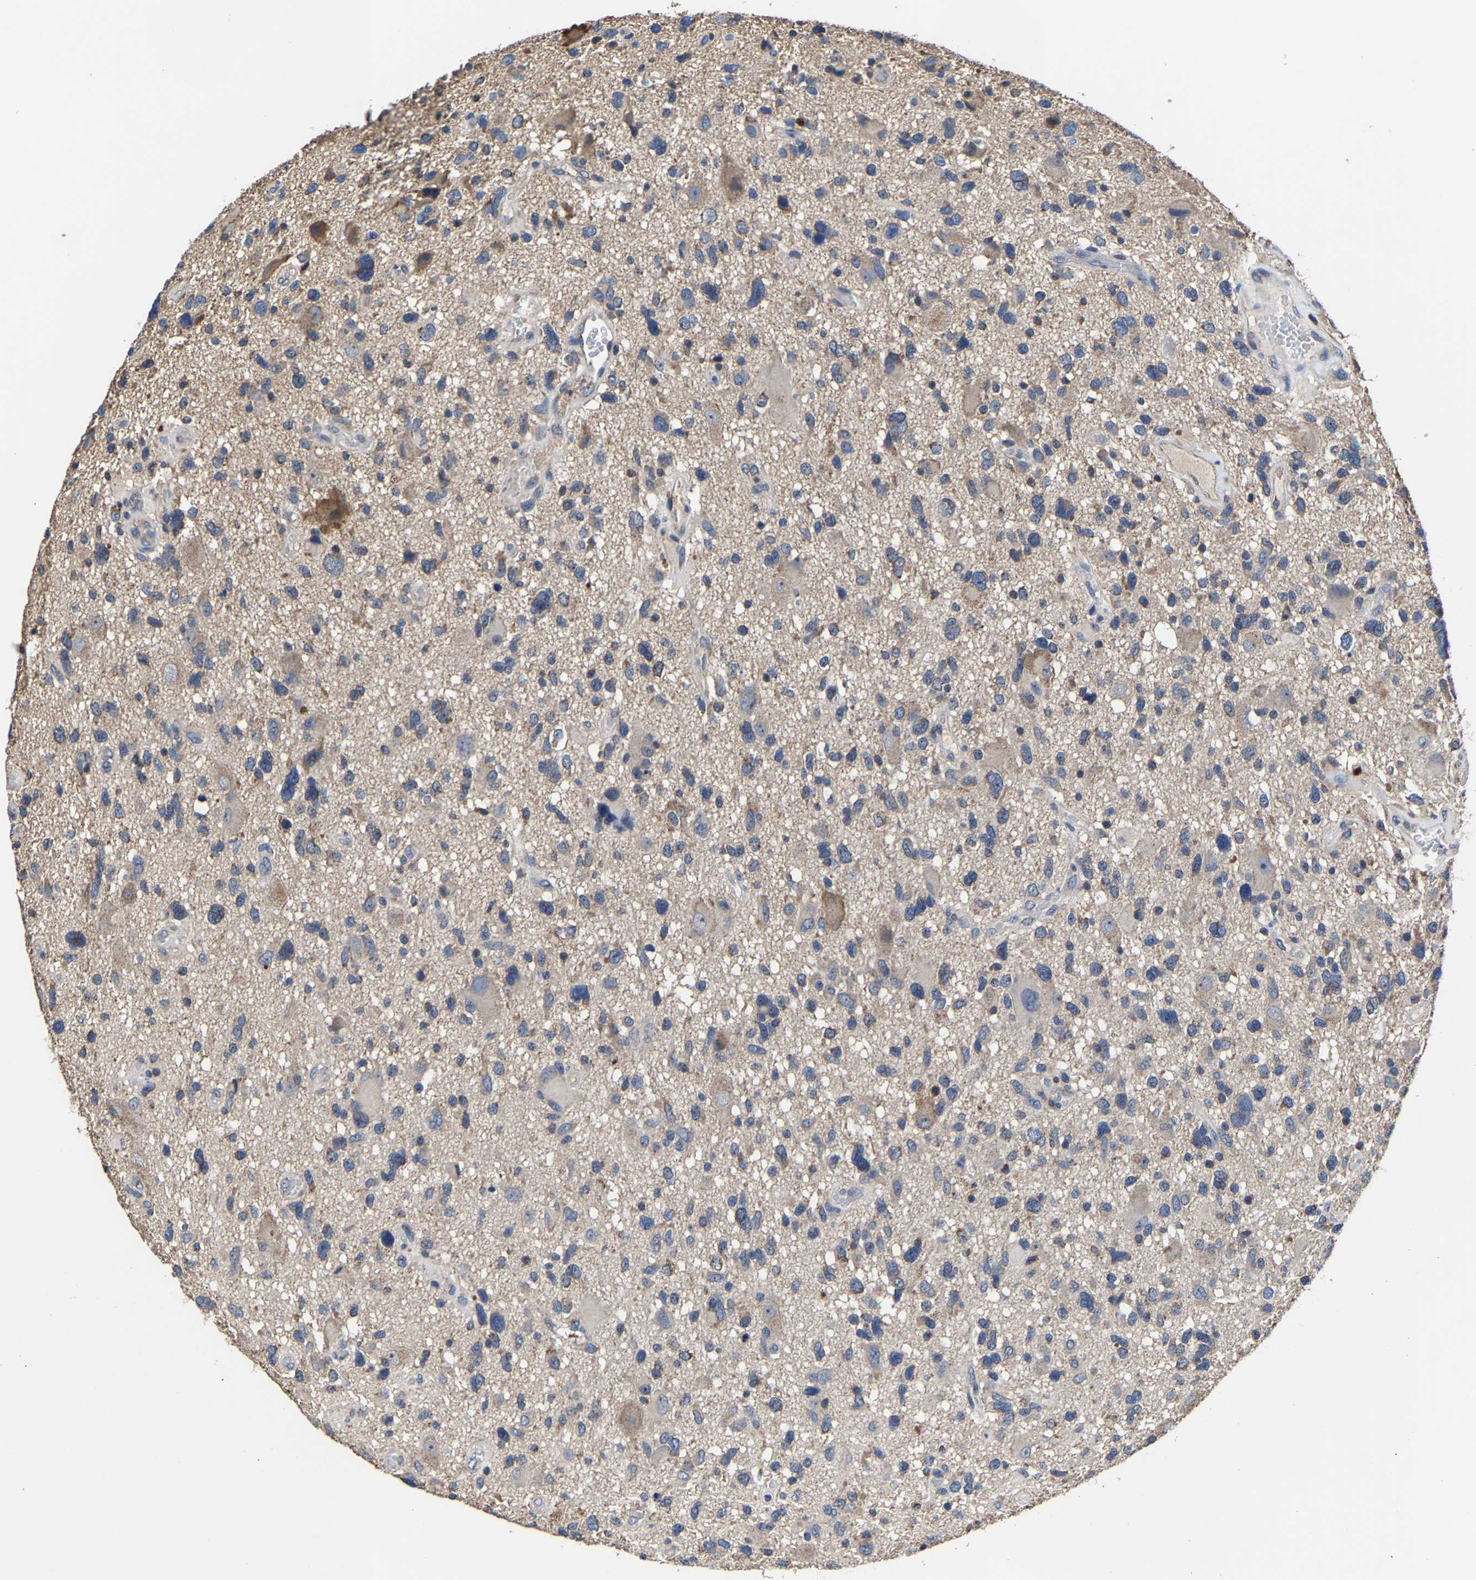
{"staining": {"intensity": "weak", "quantity": "<25%", "location": "cytoplasmic/membranous"}, "tissue": "glioma", "cell_type": "Tumor cells", "image_type": "cancer", "snomed": [{"axis": "morphology", "description": "Glioma, malignant, High grade"}, {"axis": "topography", "description": "Brain"}], "caption": "High magnification brightfield microscopy of malignant high-grade glioma stained with DAB (brown) and counterstained with hematoxylin (blue): tumor cells show no significant positivity.", "gene": "ZCCHC7", "patient": {"sex": "male", "age": 33}}